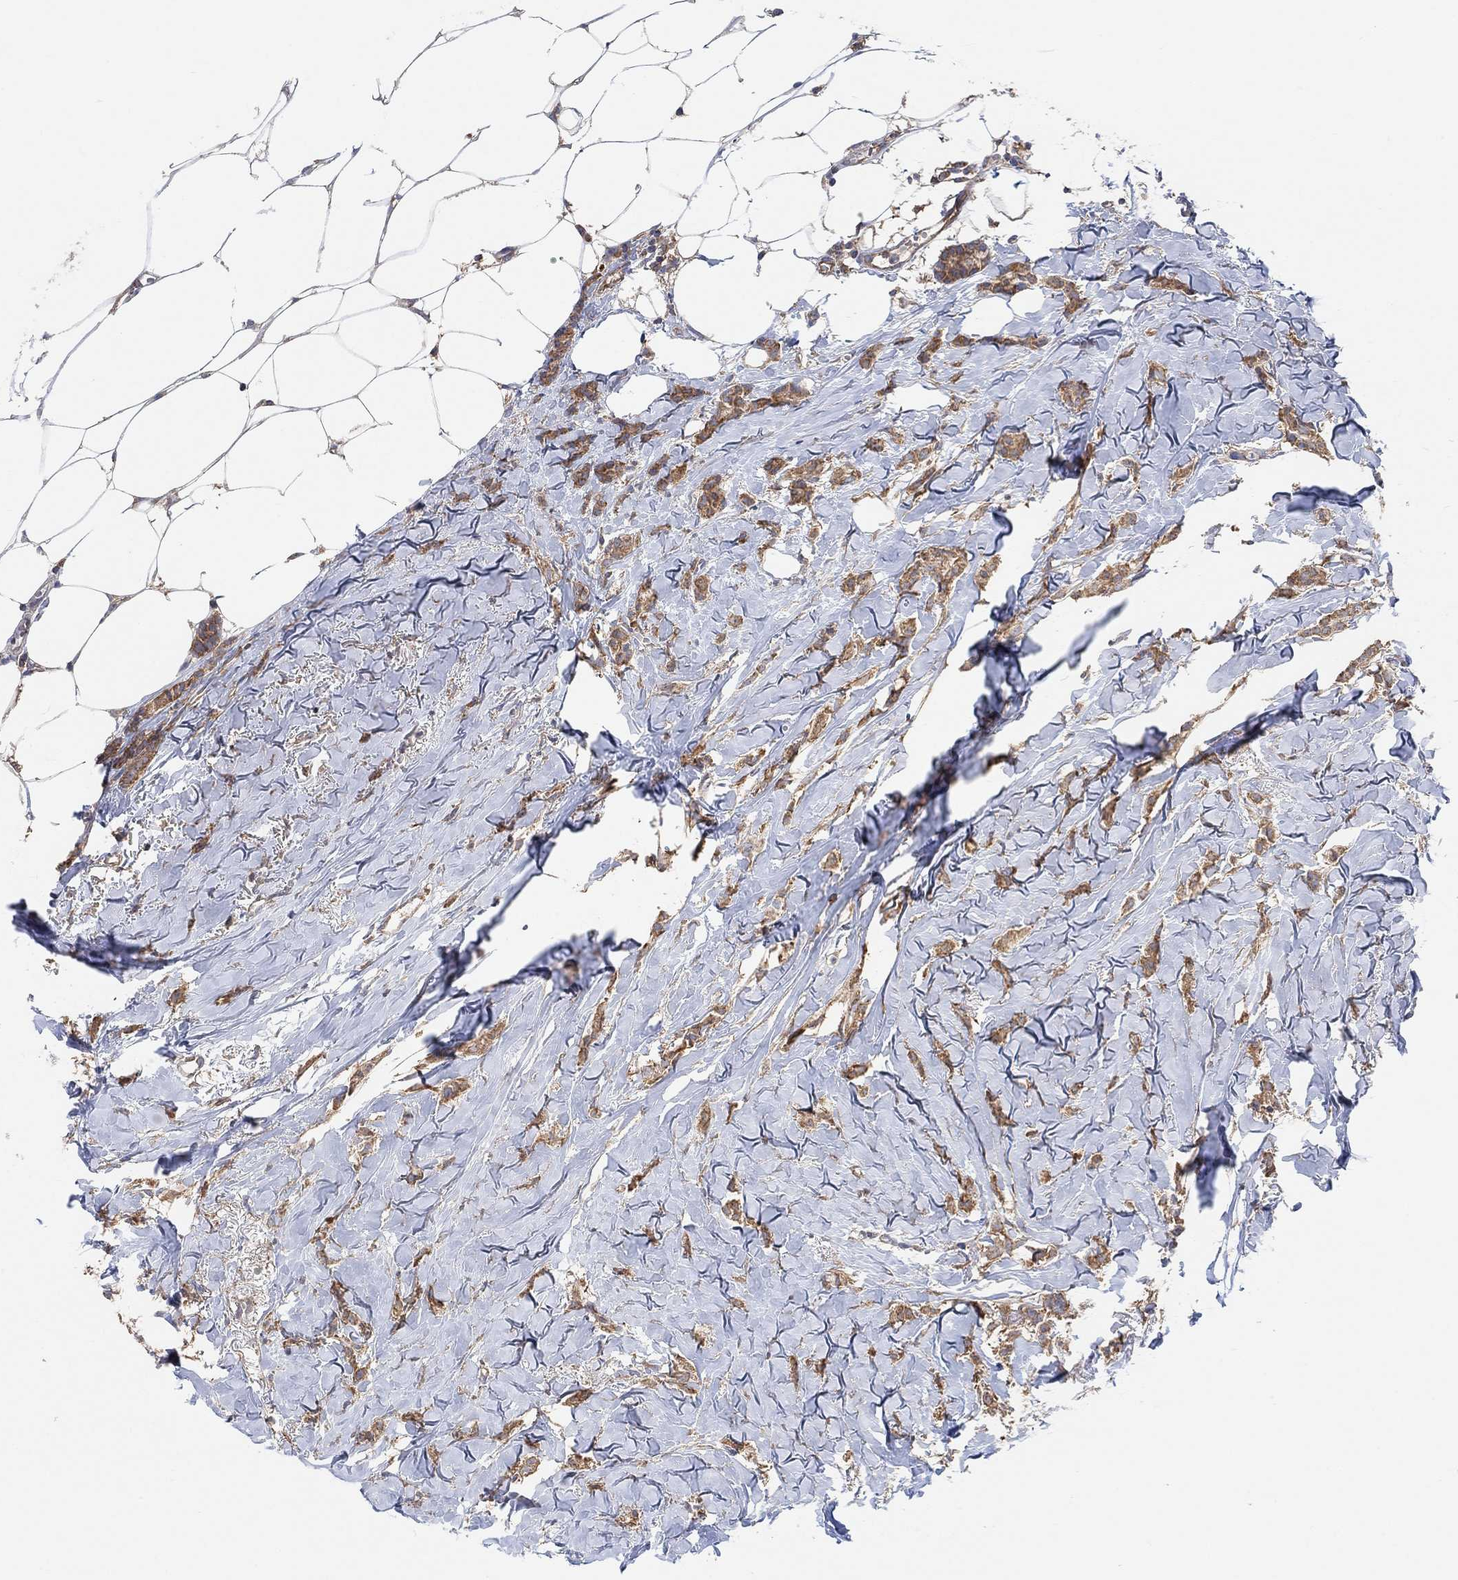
{"staining": {"intensity": "strong", "quantity": ">75%", "location": "cytoplasmic/membranous"}, "tissue": "breast cancer", "cell_type": "Tumor cells", "image_type": "cancer", "snomed": [{"axis": "morphology", "description": "Duct carcinoma"}, {"axis": "topography", "description": "Breast"}], "caption": "DAB (3,3'-diaminobenzidine) immunohistochemical staining of human intraductal carcinoma (breast) reveals strong cytoplasmic/membranous protein positivity in approximately >75% of tumor cells.", "gene": "BLOC1S3", "patient": {"sex": "female", "age": 85}}